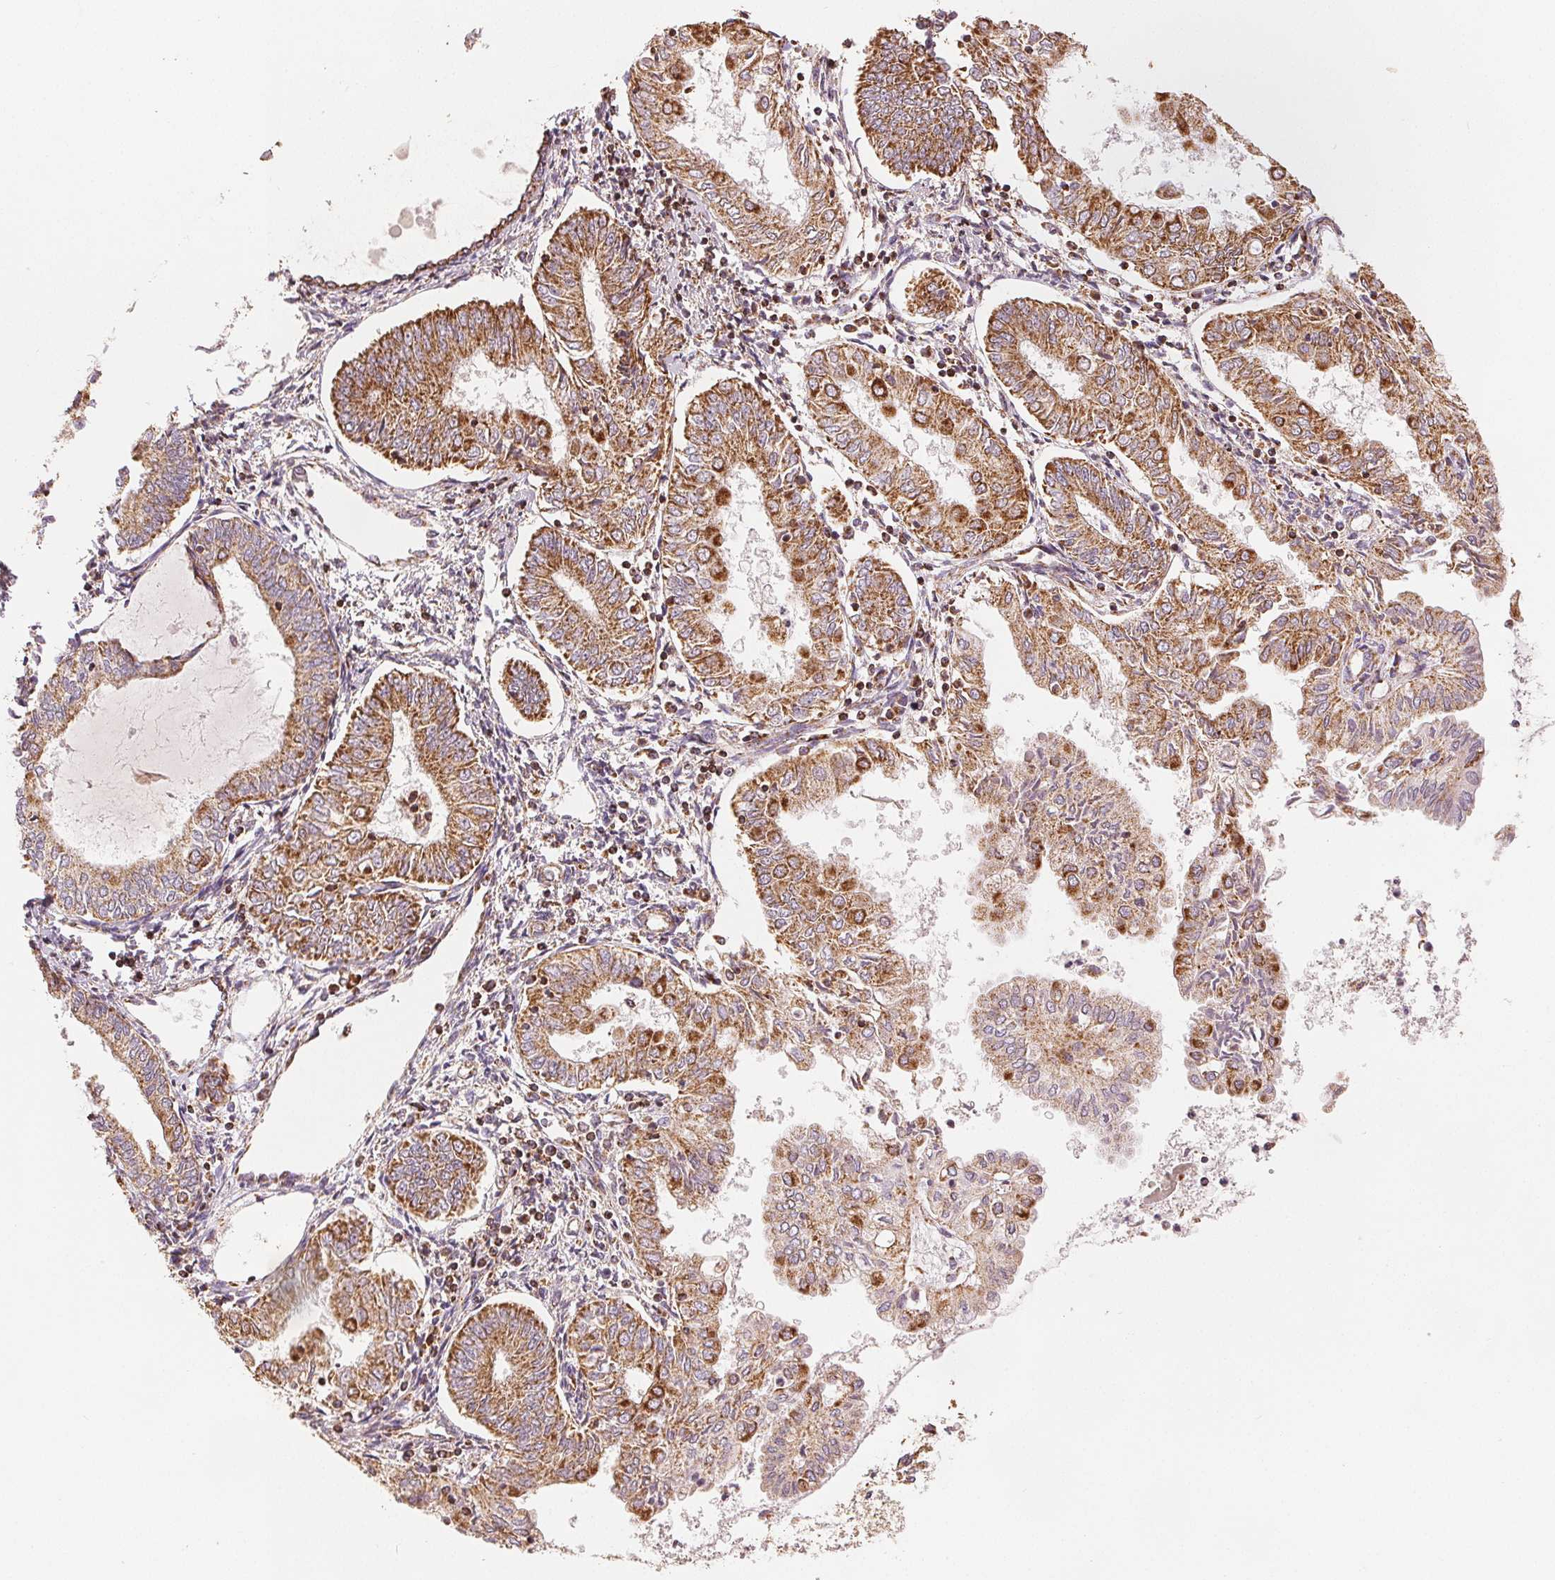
{"staining": {"intensity": "strong", "quantity": ">75%", "location": "cytoplasmic/membranous"}, "tissue": "endometrial cancer", "cell_type": "Tumor cells", "image_type": "cancer", "snomed": [{"axis": "morphology", "description": "Adenocarcinoma, NOS"}, {"axis": "topography", "description": "Endometrium"}], "caption": "This micrograph demonstrates immunohistochemistry (IHC) staining of human endometrial cancer, with high strong cytoplasmic/membranous staining in about >75% of tumor cells.", "gene": "SDHB", "patient": {"sex": "female", "age": 68}}